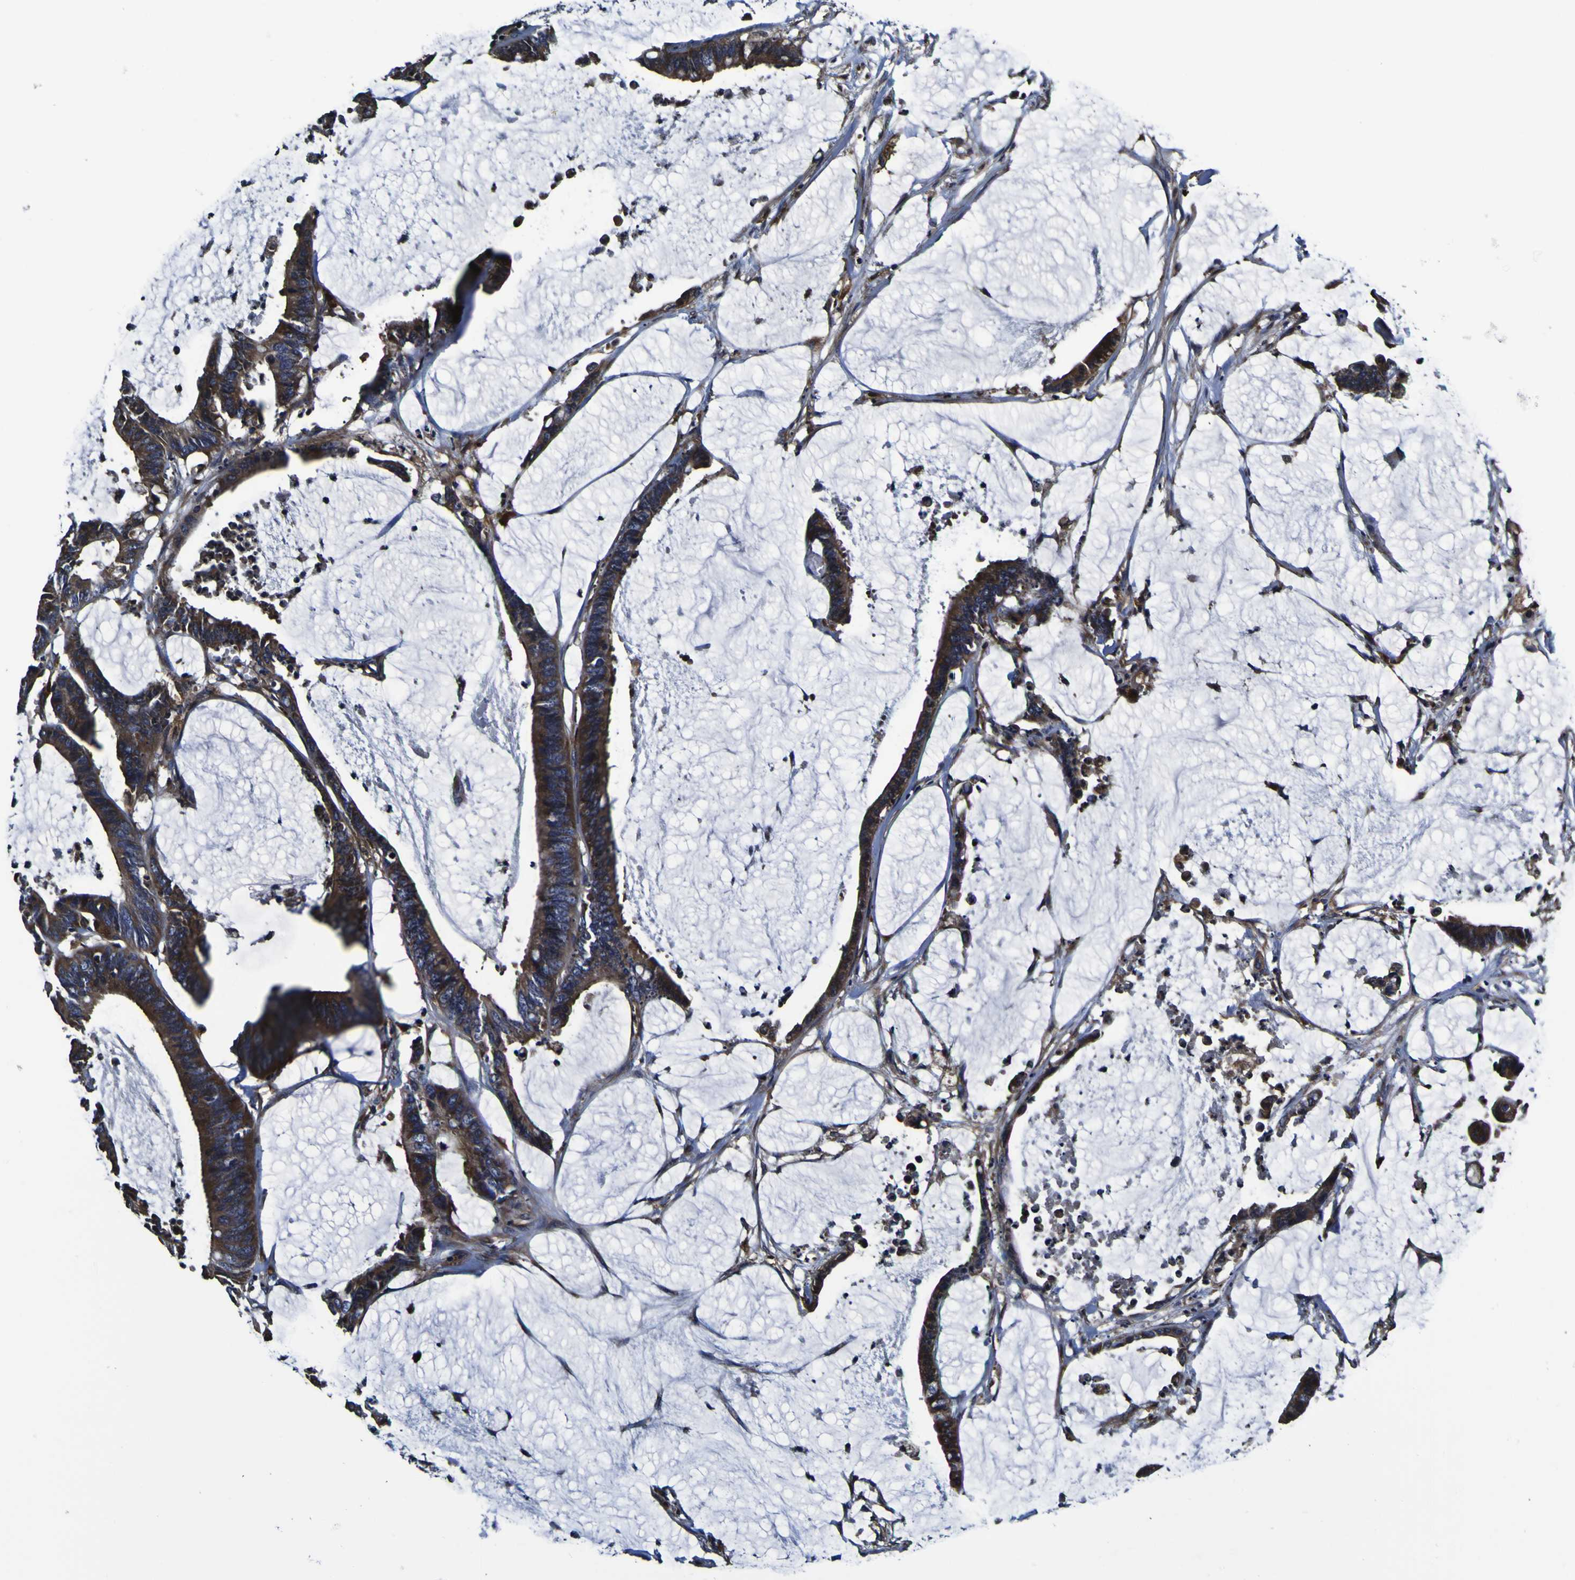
{"staining": {"intensity": "moderate", "quantity": "25%-75%", "location": "cytoplasmic/membranous"}, "tissue": "colorectal cancer", "cell_type": "Tumor cells", "image_type": "cancer", "snomed": [{"axis": "morphology", "description": "Adenocarcinoma, NOS"}, {"axis": "topography", "description": "Rectum"}], "caption": "The image exhibits a brown stain indicating the presence of a protein in the cytoplasmic/membranous of tumor cells in colorectal cancer.", "gene": "GPX1", "patient": {"sex": "female", "age": 66}}